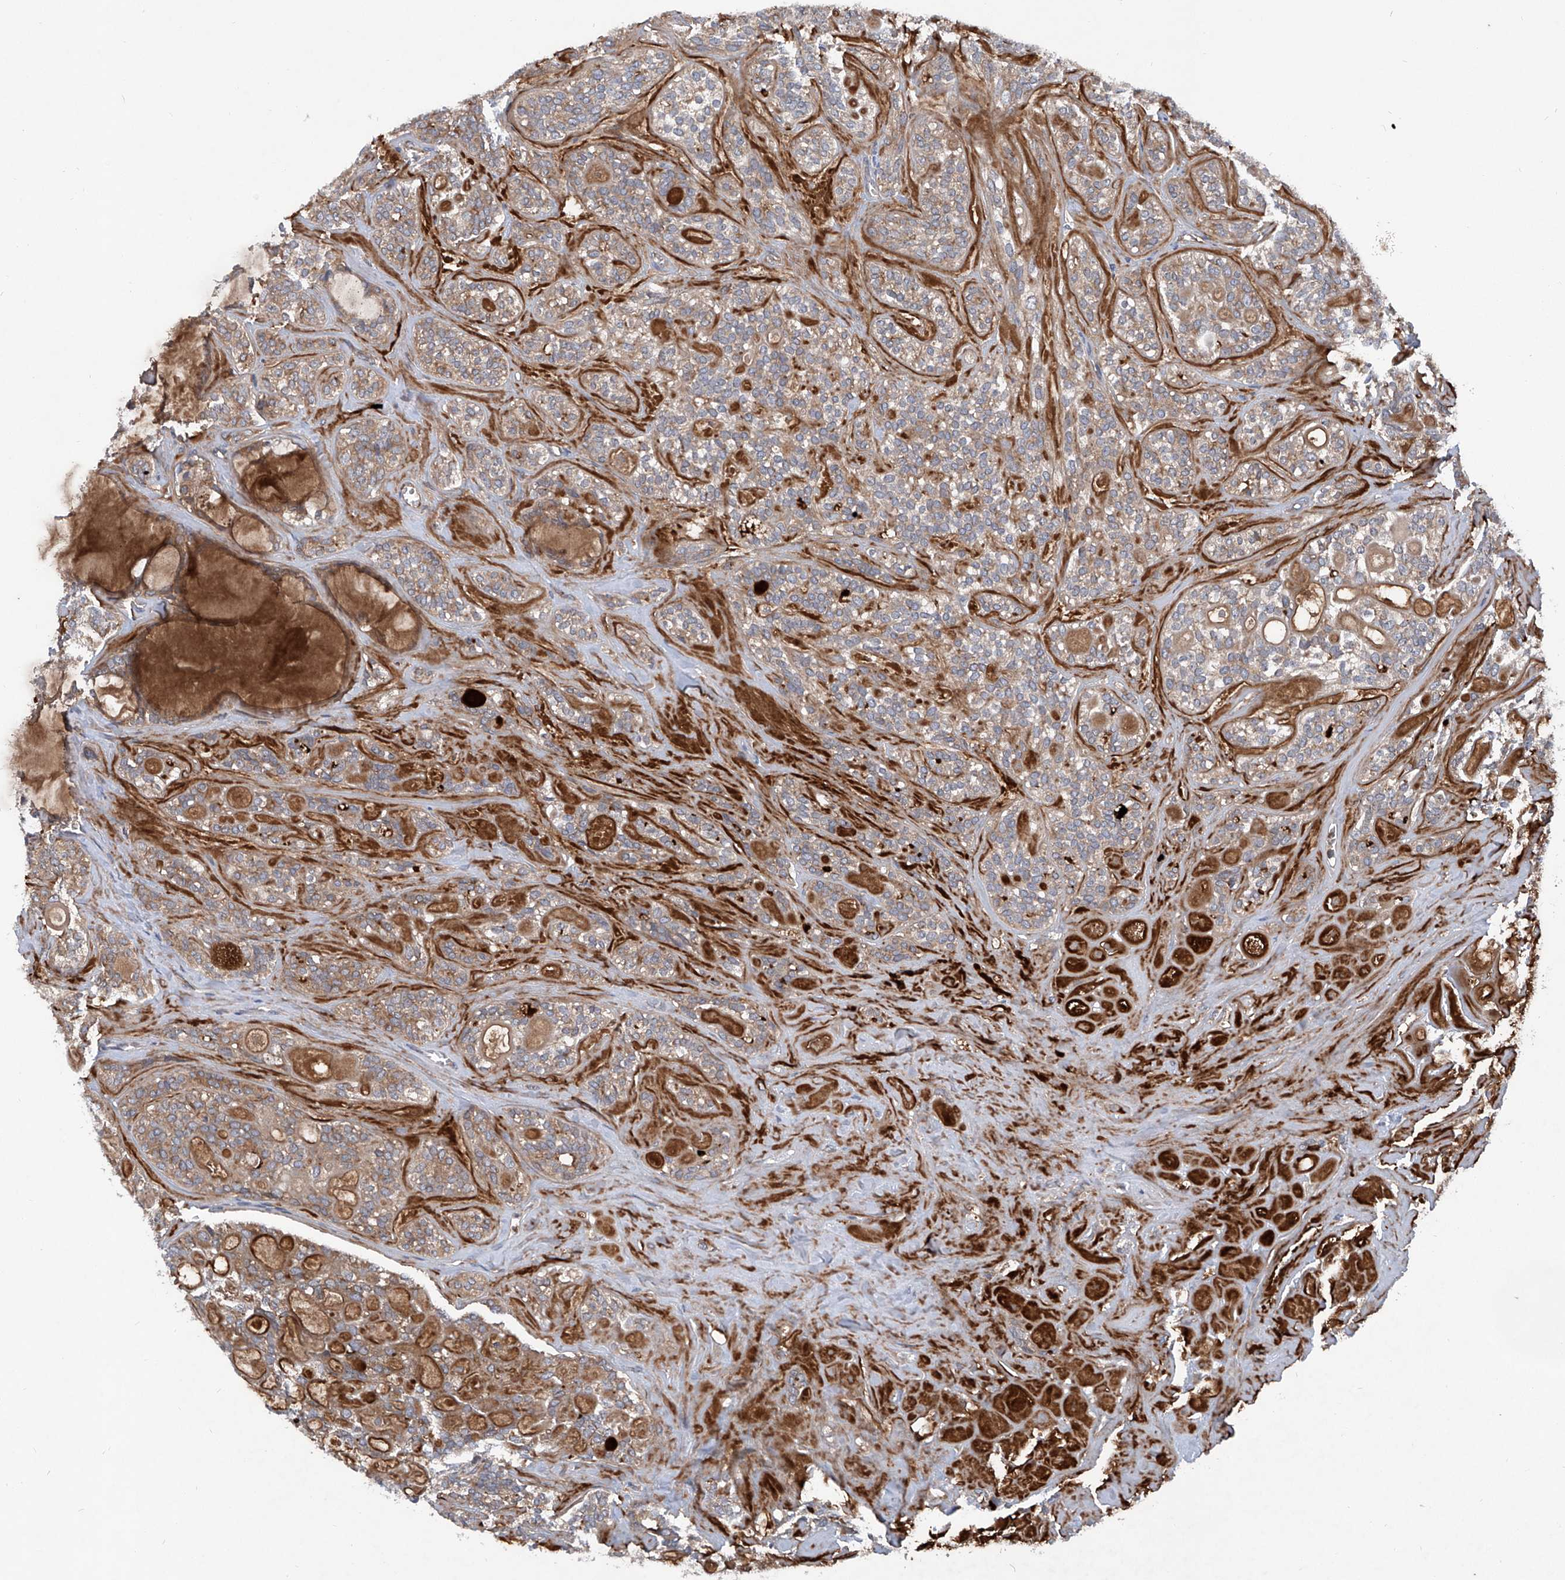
{"staining": {"intensity": "moderate", "quantity": ">75%", "location": "cytoplasmic/membranous"}, "tissue": "head and neck cancer", "cell_type": "Tumor cells", "image_type": "cancer", "snomed": [{"axis": "morphology", "description": "Adenocarcinoma, NOS"}, {"axis": "topography", "description": "Head-Neck"}], "caption": "Immunohistochemistry (IHC) of human adenocarcinoma (head and neck) reveals medium levels of moderate cytoplasmic/membranous positivity in approximately >75% of tumor cells.", "gene": "ASCC3", "patient": {"sex": "male", "age": 66}}